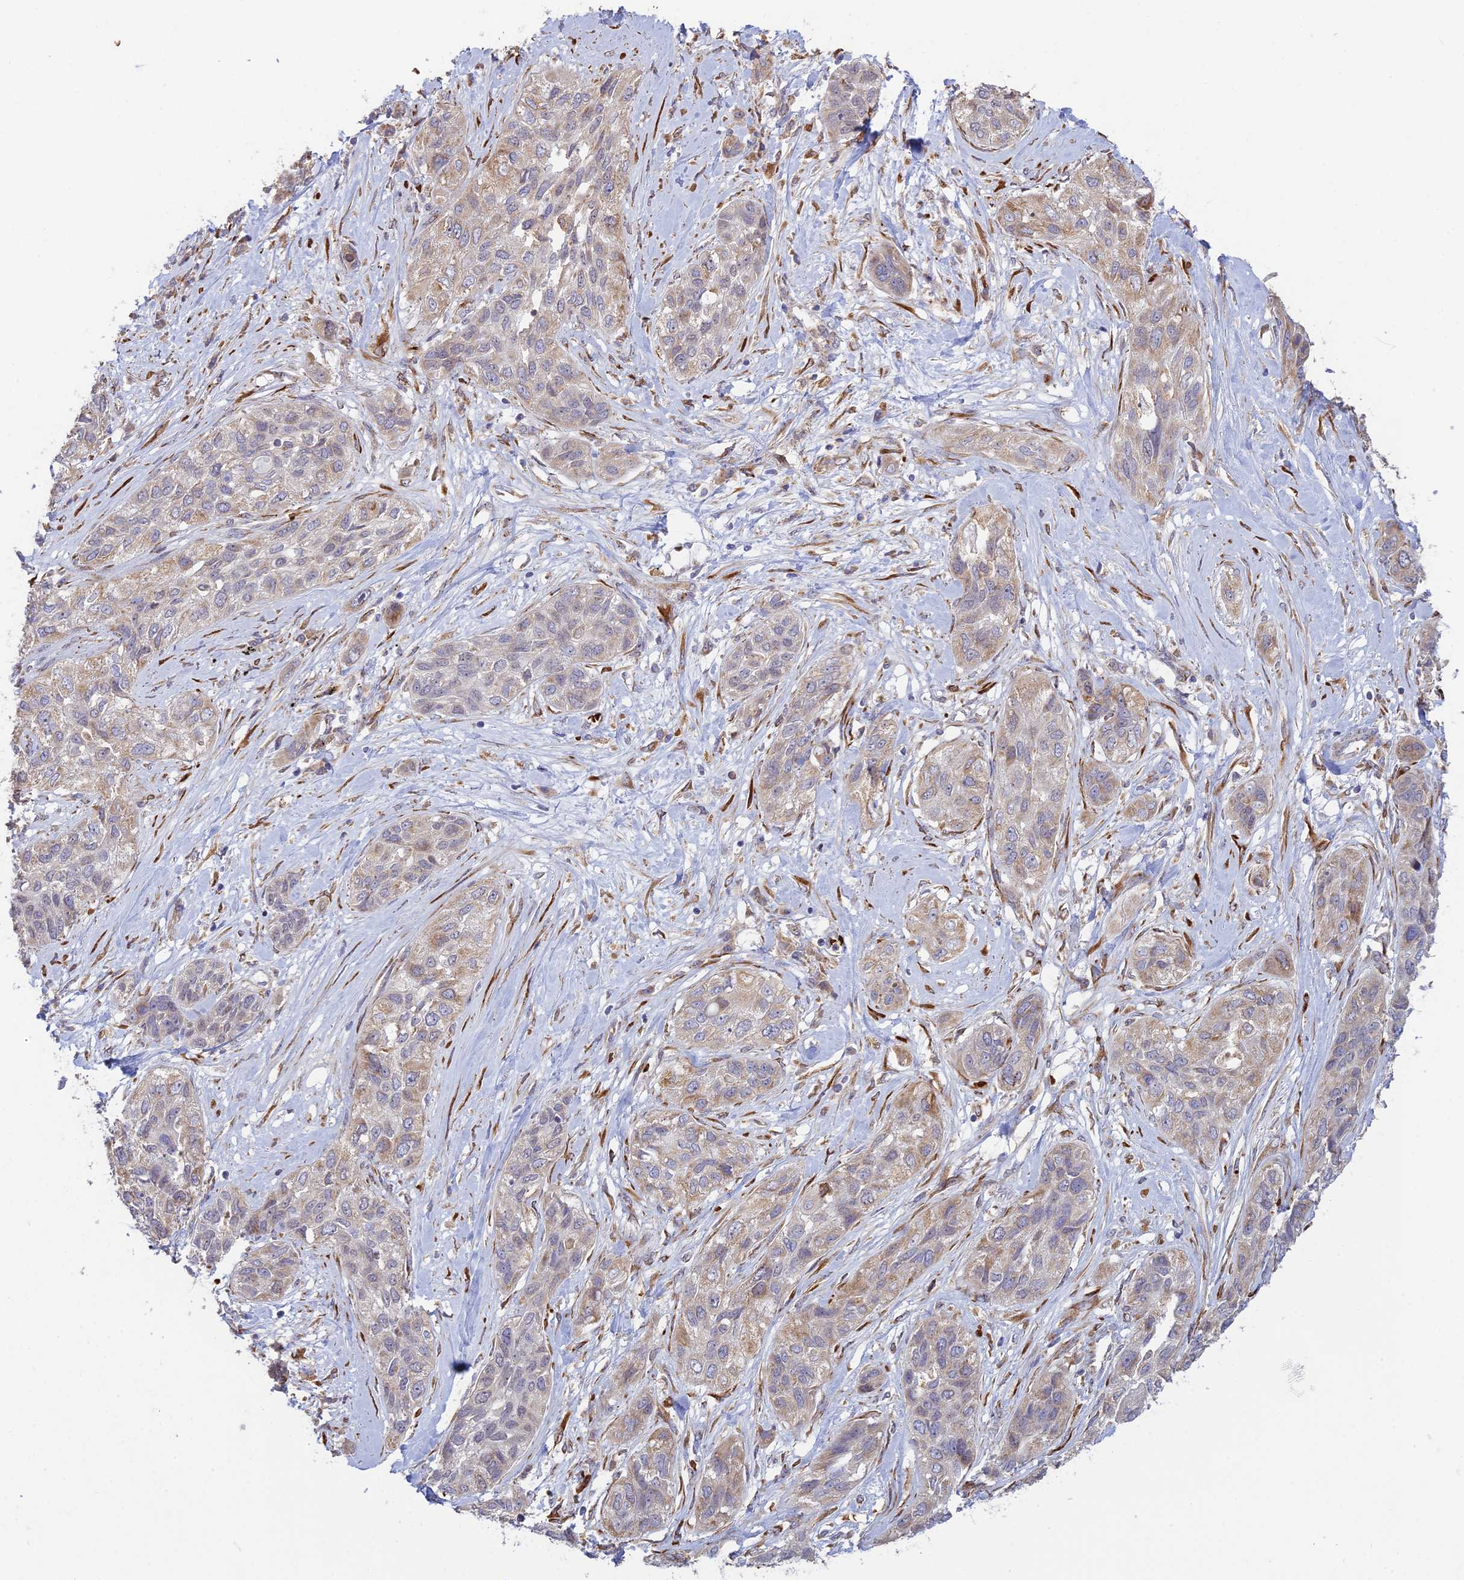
{"staining": {"intensity": "weak", "quantity": "<25%", "location": "cytoplasmic/membranous"}, "tissue": "lung cancer", "cell_type": "Tumor cells", "image_type": "cancer", "snomed": [{"axis": "morphology", "description": "Squamous cell carcinoma, NOS"}, {"axis": "topography", "description": "Lung"}], "caption": "Tumor cells show no significant protein positivity in lung squamous cell carcinoma.", "gene": "UFSP2", "patient": {"sex": "female", "age": 70}}